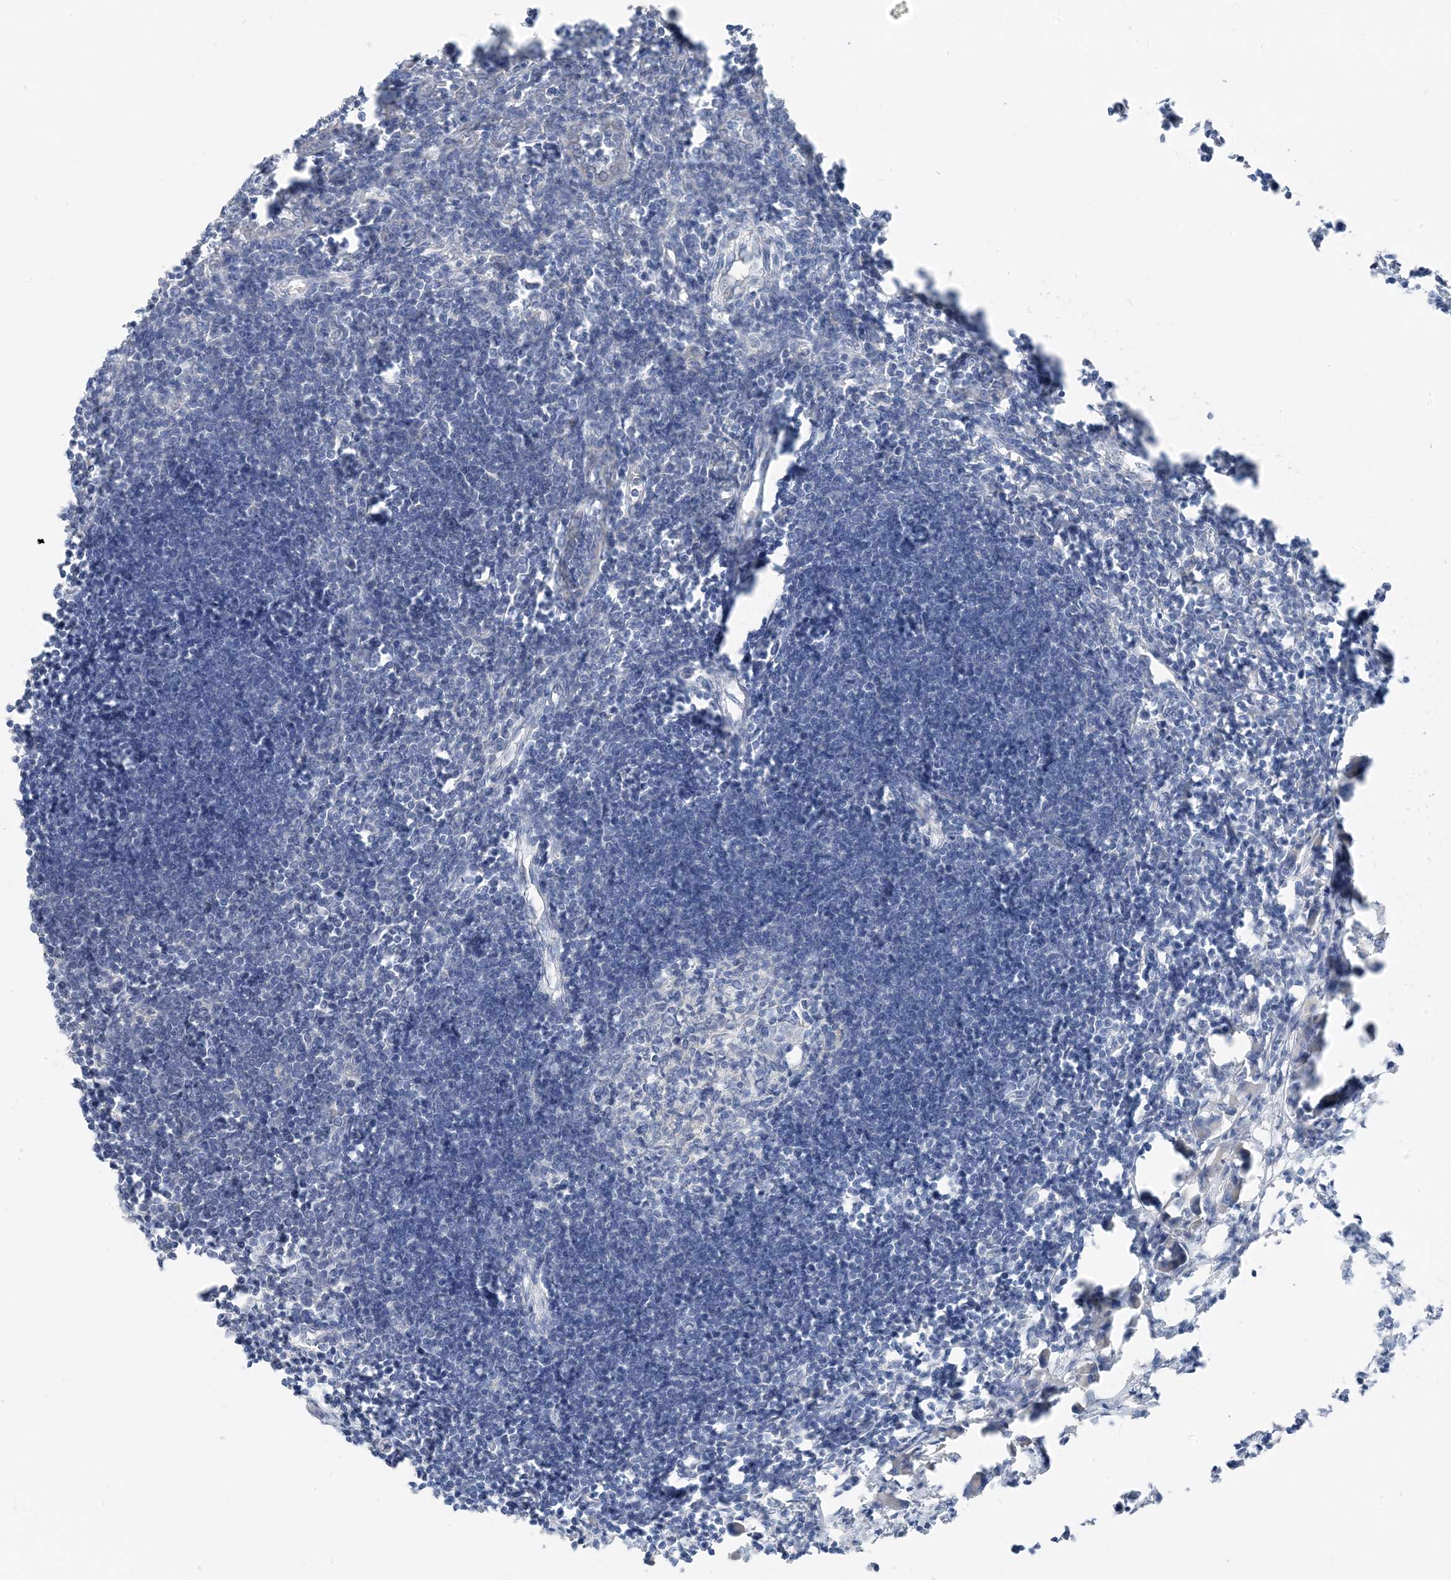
{"staining": {"intensity": "negative", "quantity": "none", "location": "none"}, "tissue": "lymph node", "cell_type": "Germinal center cells", "image_type": "normal", "snomed": [{"axis": "morphology", "description": "Normal tissue, NOS"}, {"axis": "morphology", "description": "Malignant melanoma, Metastatic site"}, {"axis": "topography", "description": "Lymph node"}], "caption": "The image exhibits no staining of germinal center cells in benign lymph node.", "gene": "NCOA7", "patient": {"sex": "male", "age": 41}}